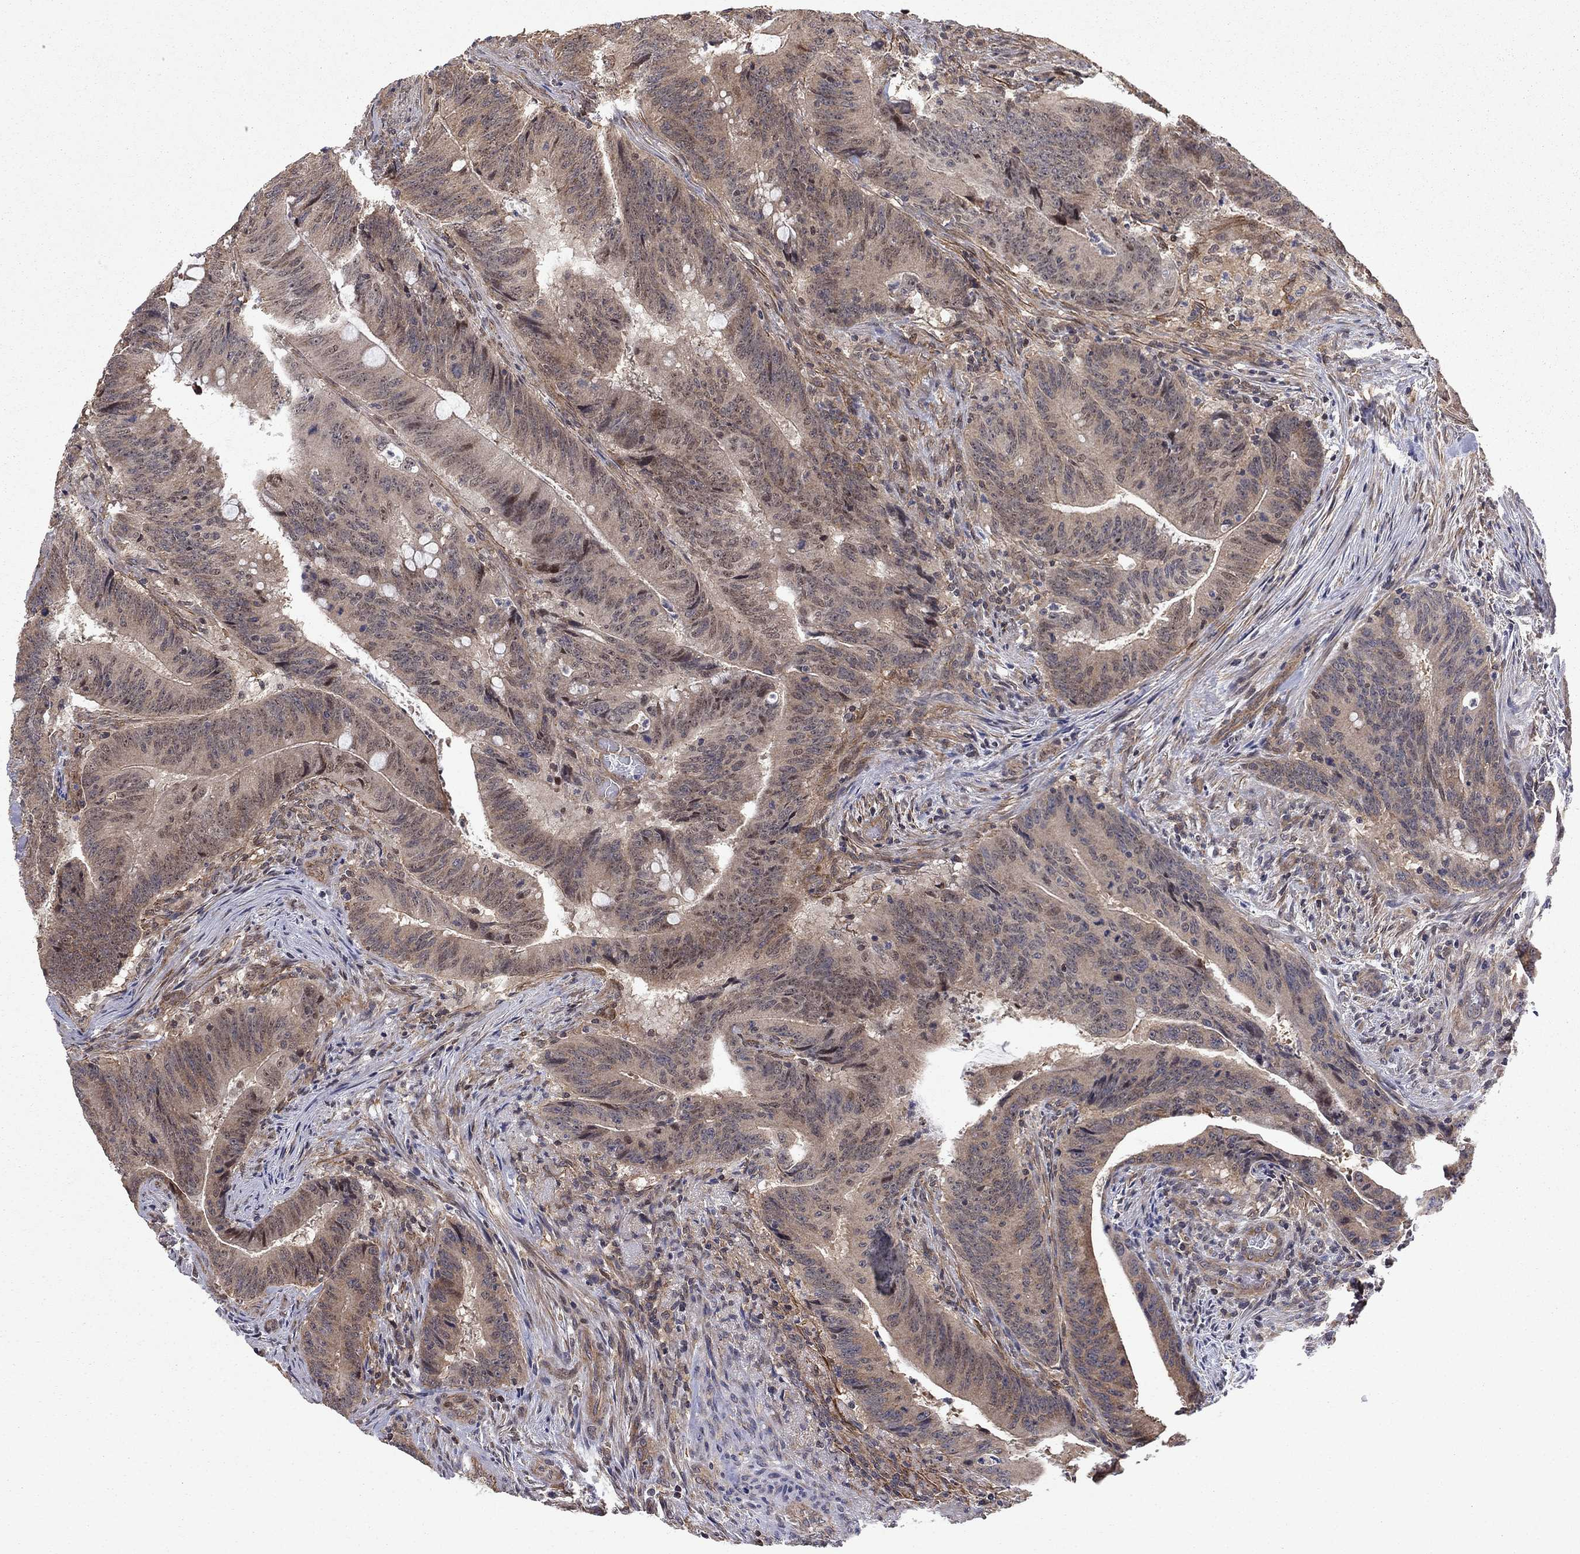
{"staining": {"intensity": "moderate", "quantity": "<25%", "location": "nuclear"}, "tissue": "colorectal cancer", "cell_type": "Tumor cells", "image_type": "cancer", "snomed": [{"axis": "morphology", "description": "Adenocarcinoma, NOS"}, {"axis": "topography", "description": "Colon"}], "caption": "This image reveals immunohistochemistry (IHC) staining of colorectal cancer, with low moderate nuclear staining in approximately <25% of tumor cells.", "gene": "TDP1", "patient": {"sex": "female", "age": 87}}